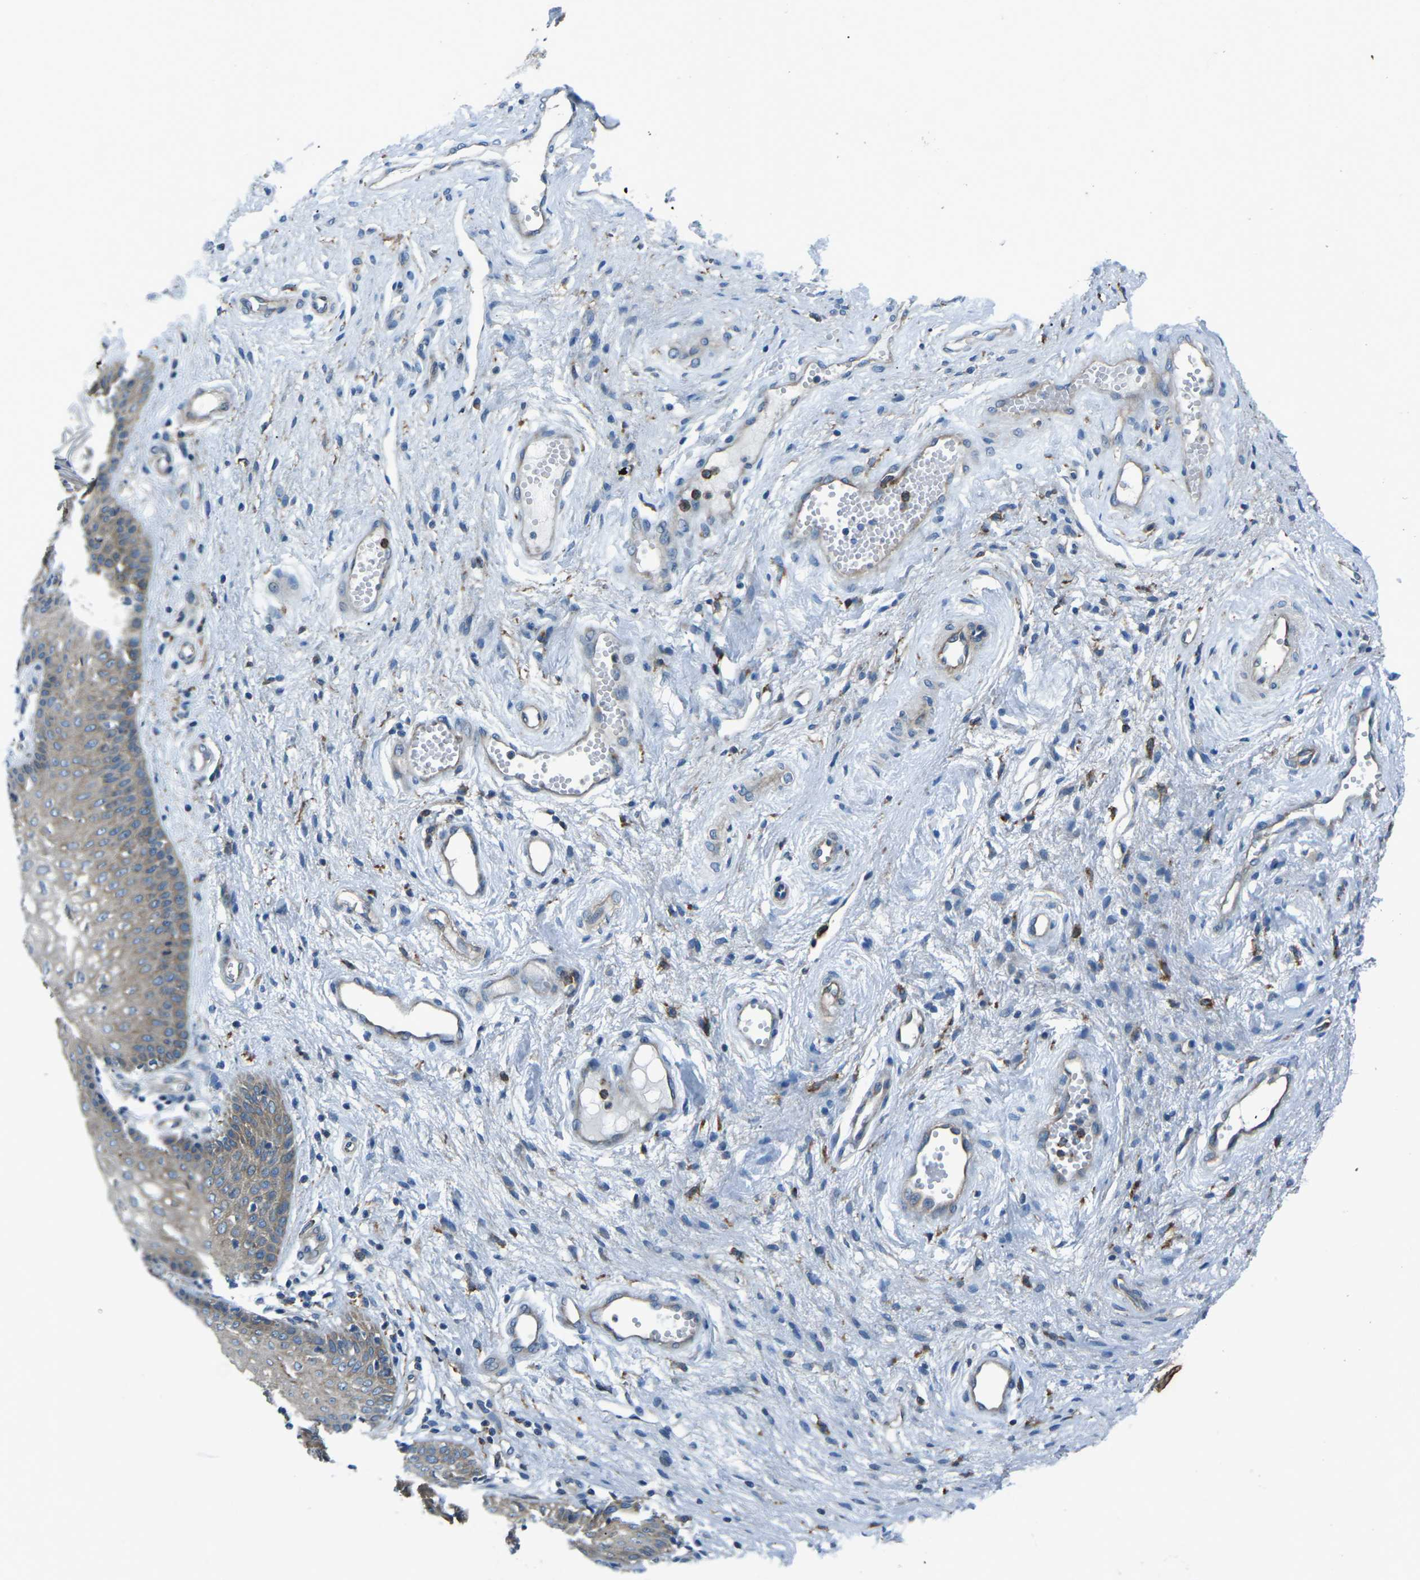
{"staining": {"intensity": "moderate", "quantity": ">75%", "location": "cytoplasmic/membranous"}, "tissue": "vagina", "cell_type": "Squamous epithelial cells", "image_type": "normal", "snomed": [{"axis": "morphology", "description": "Normal tissue, NOS"}, {"axis": "topography", "description": "Vagina"}], "caption": "Protein analysis of benign vagina exhibits moderate cytoplasmic/membranous positivity in about >75% of squamous epithelial cells.", "gene": "CDK17", "patient": {"sex": "female", "age": 34}}